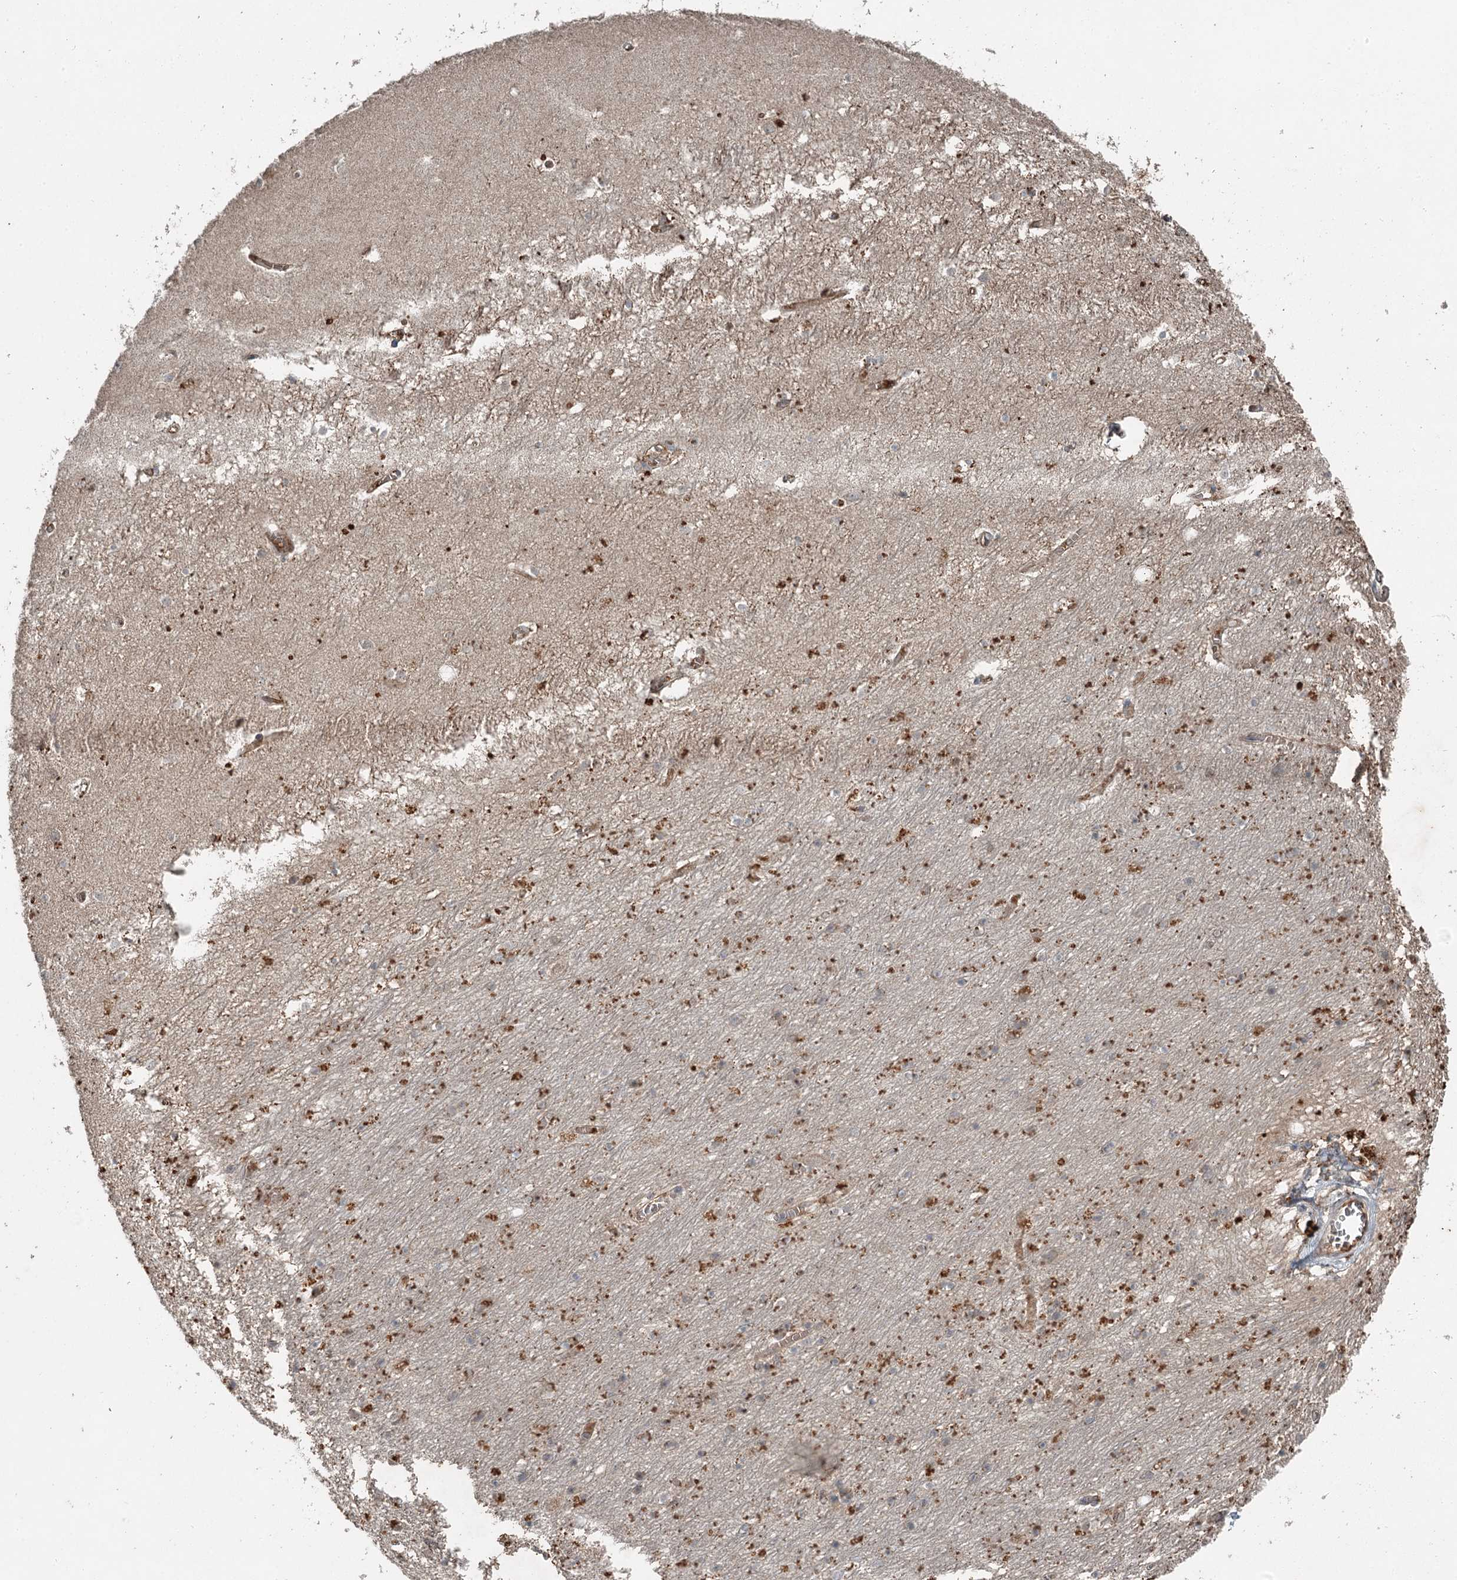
{"staining": {"intensity": "moderate", "quantity": "<25%", "location": "cytoplasmic/membranous"}, "tissue": "hippocampus", "cell_type": "Glial cells", "image_type": "normal", "snomed": [{"axis": "morphology", "description": "Normal tissue, NOS"}, {"axis": "topography", "description": "Hippocampus"}], "caption": "Immunohistochemical staining of benign hippocampus demonstrates moderate cytoplasmic/membranous protein staining in approximately <25% of glial cells. (brown staining indicates protein expression, while blue staining denotes nuclei).", "gene": "SLC39A8", "patient": {"sex": "female", "age": 64}}